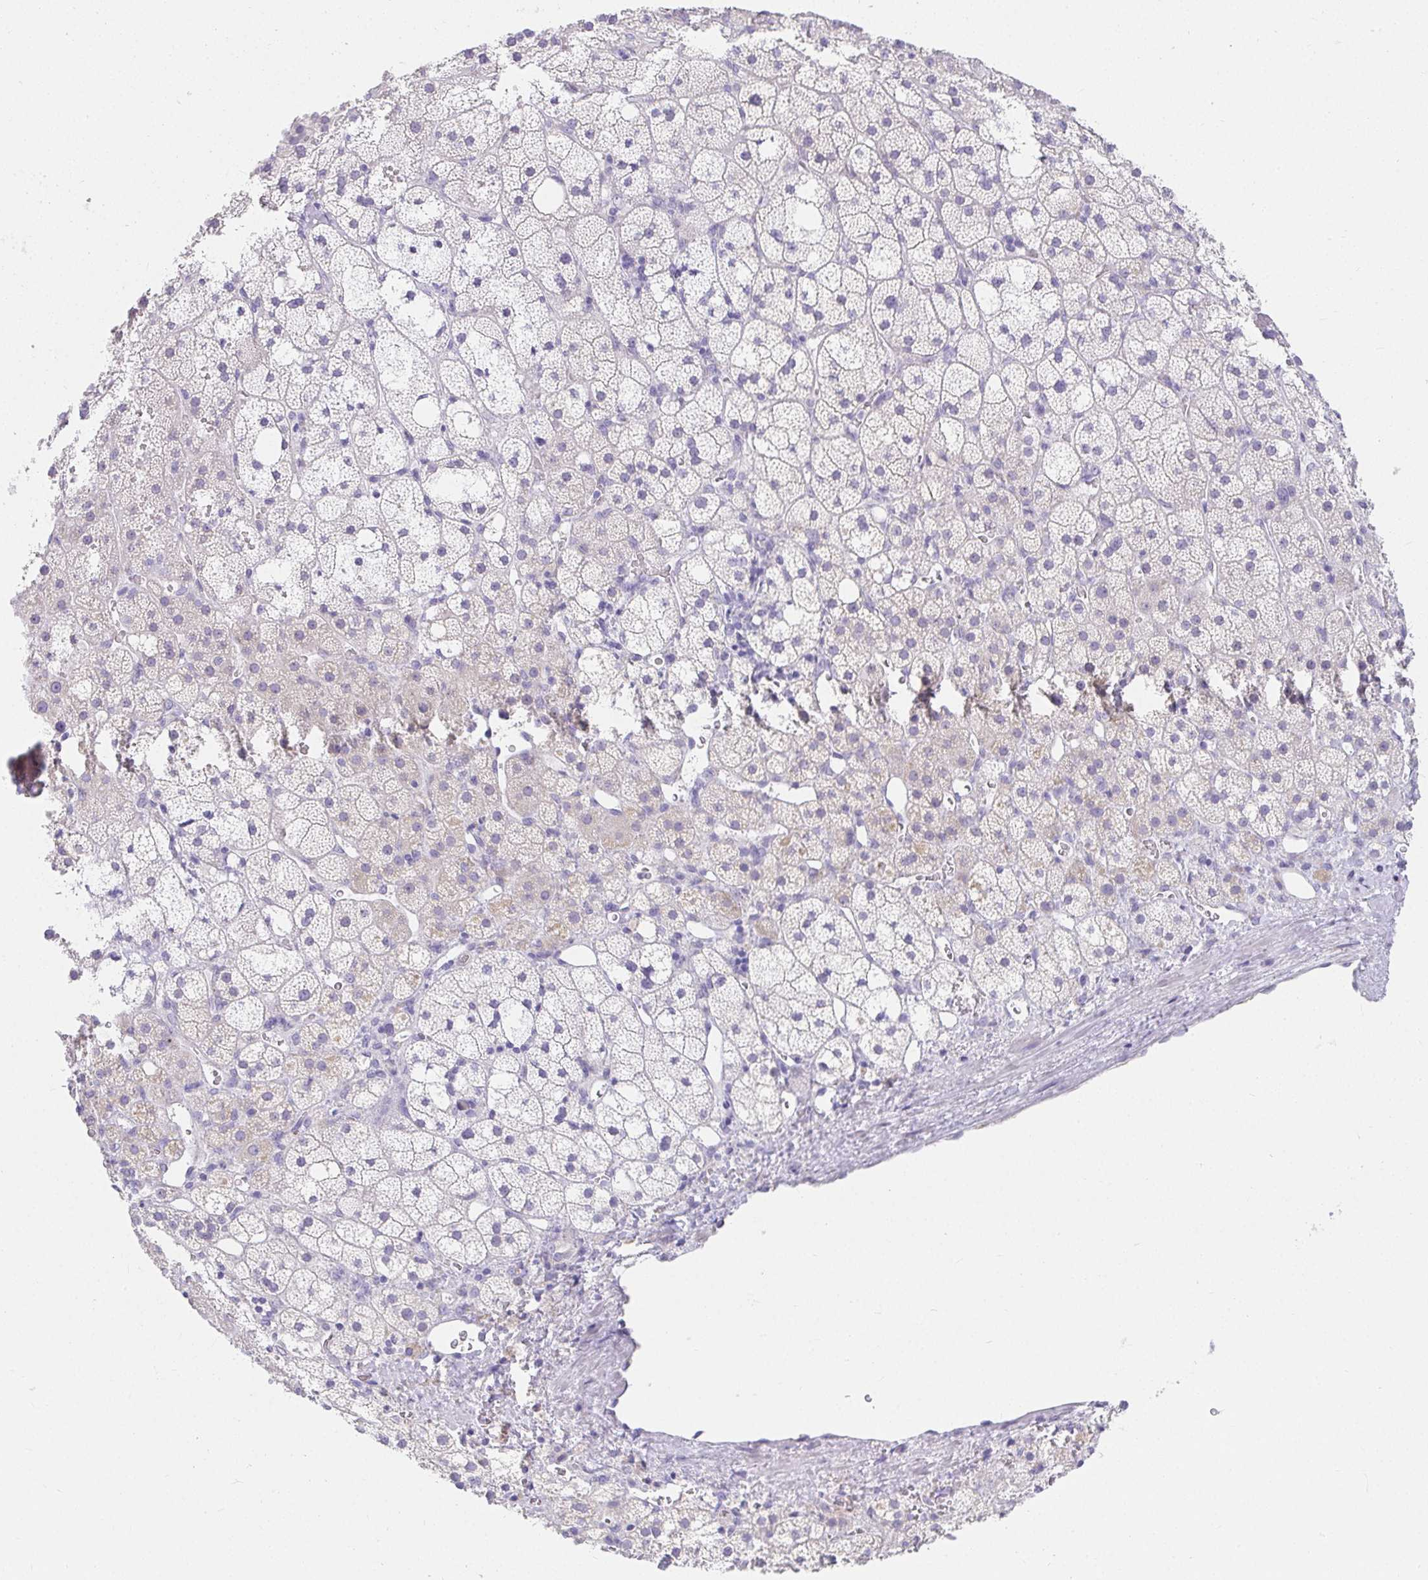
{"staining": {"intensity": "weak", "quantity": "<25%", "location": "cytoplasmic/membranous"}, "tissue": "adrenal gland", "cell_type": "Glandular cells", "image_type": "normal", "snomed": [{"axis": "morphology", "description": "Normal tissue, NOS"}, {"axis": "topography", "description": "Adrenal gland"}], "caption": "This is a micrograph of immunohistochemistry staining of normal adrenal gland, which shows no expression in glandular cells. Brightfield microscopy of immunohistochemistry stained with DAB (3,3'-diaminobenzidine) (brown) and hematoxylin (blue), captured at high magnification.", "gene": "VGLL1", "patient": {"sex": "male", "age": 53}}